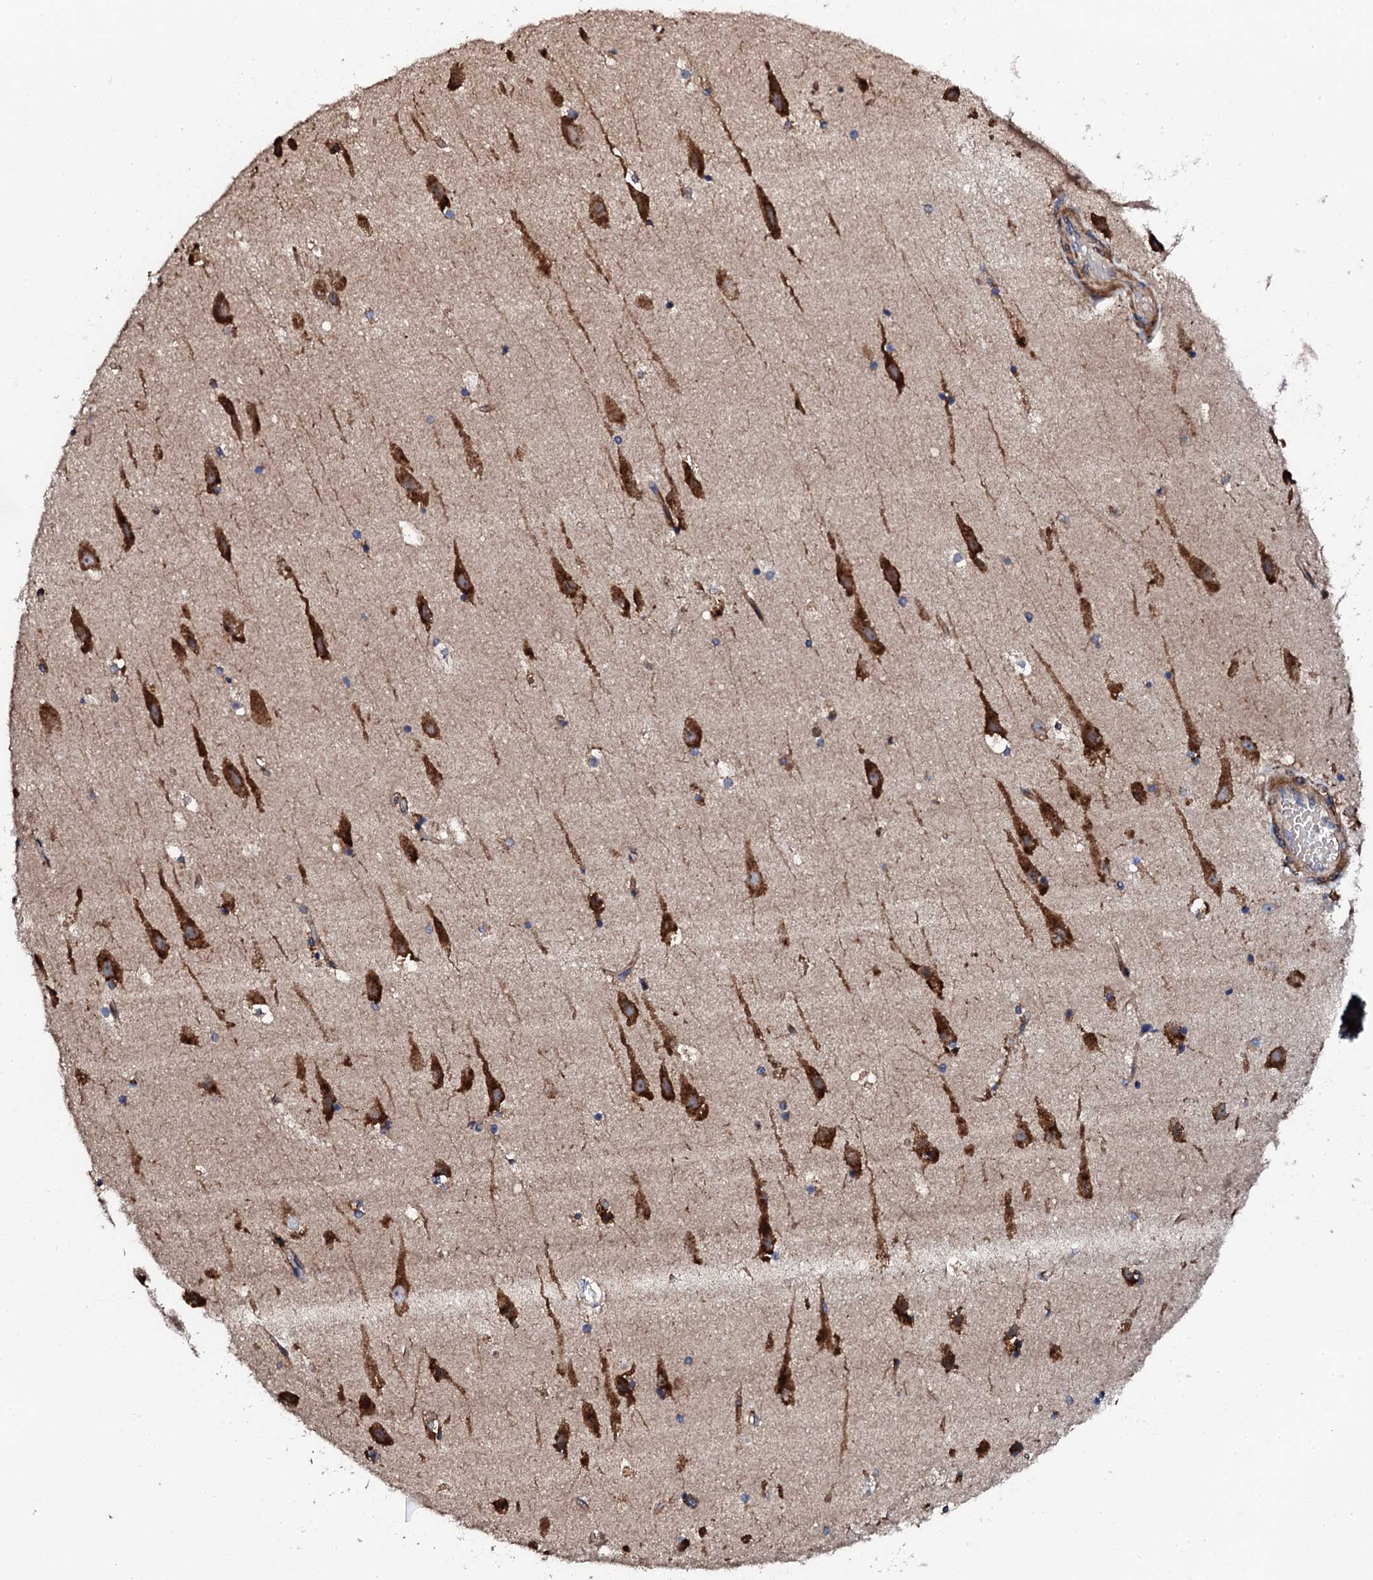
{"staining": {"intensity": "strong", "quantity": "25%-75%", "location": "cytoplasmic/membranous"}, "tissue": "hippocampus", "cell_type": "Glial cells", "image_type": "normal", "snomed": [{"axis": "morphology", "description": "Normal tissue, NOS"}, {"axis": "topography", "description": "Hippocampus"}], "caption": "Hippocampus stained for a protein (brown) displays strong cytoplasmic/membranous positive positivity in about 25%-75% of glial cells.", "gene": "LIPT2", "patient": {"sex": "female", "age": 52}}